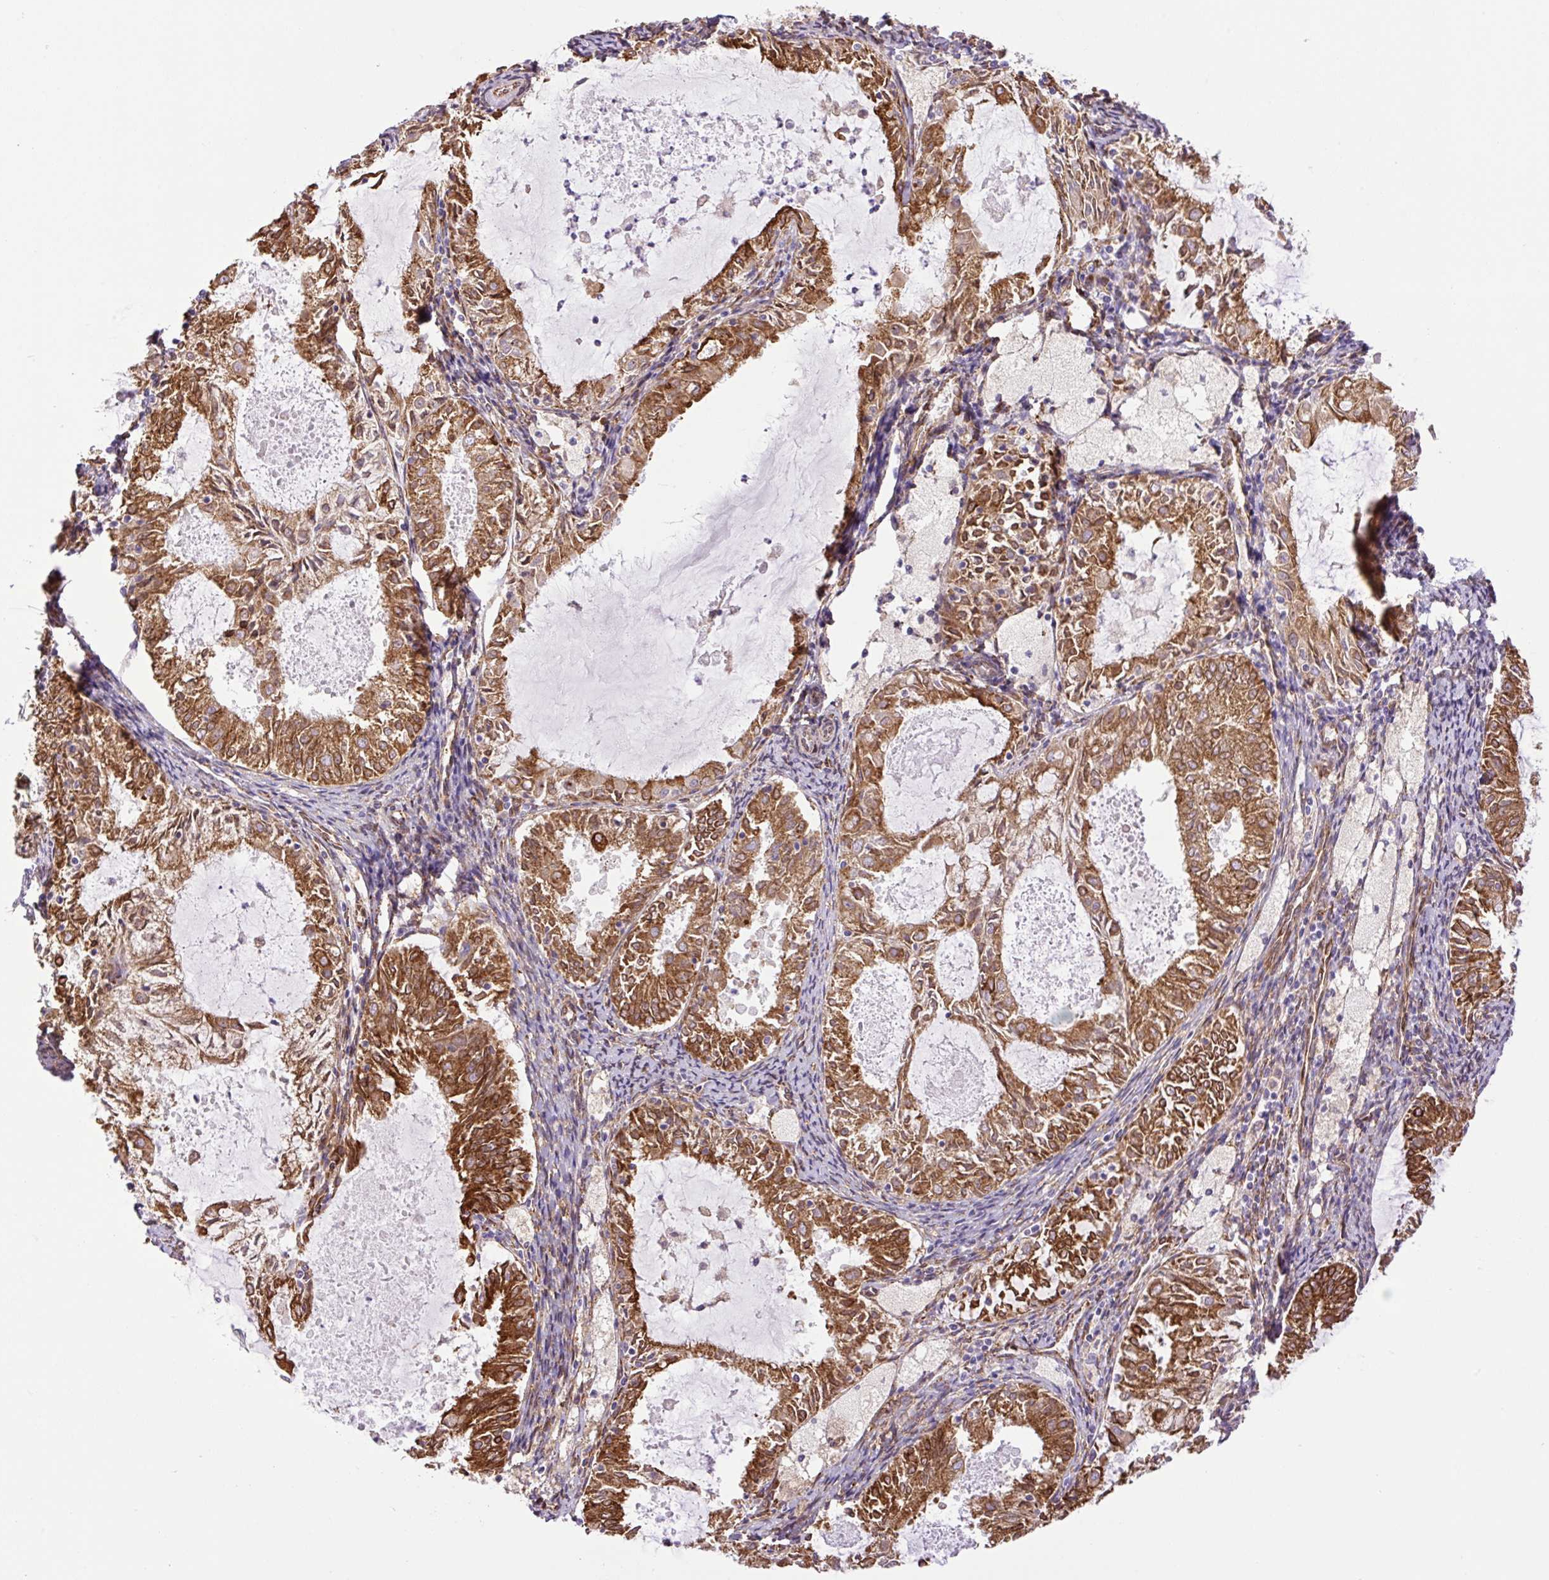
{"staining": {"intensity": "strong", "quantity": ">75%", "location": "cytoplasmic/membranous"}, "tissue": "endometrial cancer", "cell_type": "Tumor cells", "image_type": "cancer", "snomed": [{"axis": "morphology", "description": "Adenocarcinoma, NOS"}, {"axis": "topography", "description": "Endometrium"}], "caption": "Immunohistochemistry (IHC) of human endometrial adenocarcinoma exhibits high levels of strong cytoplasmic/membranous expression in approximately >75% of tumor cells. The staining was performed using DAB (3,3'-diaminobenzidine), with brown indicating positive protein expression. Nuclei are stained blue with hematoxylin.", "gene": "RAB30", "patient": {"sex": "female", "age": 57}}